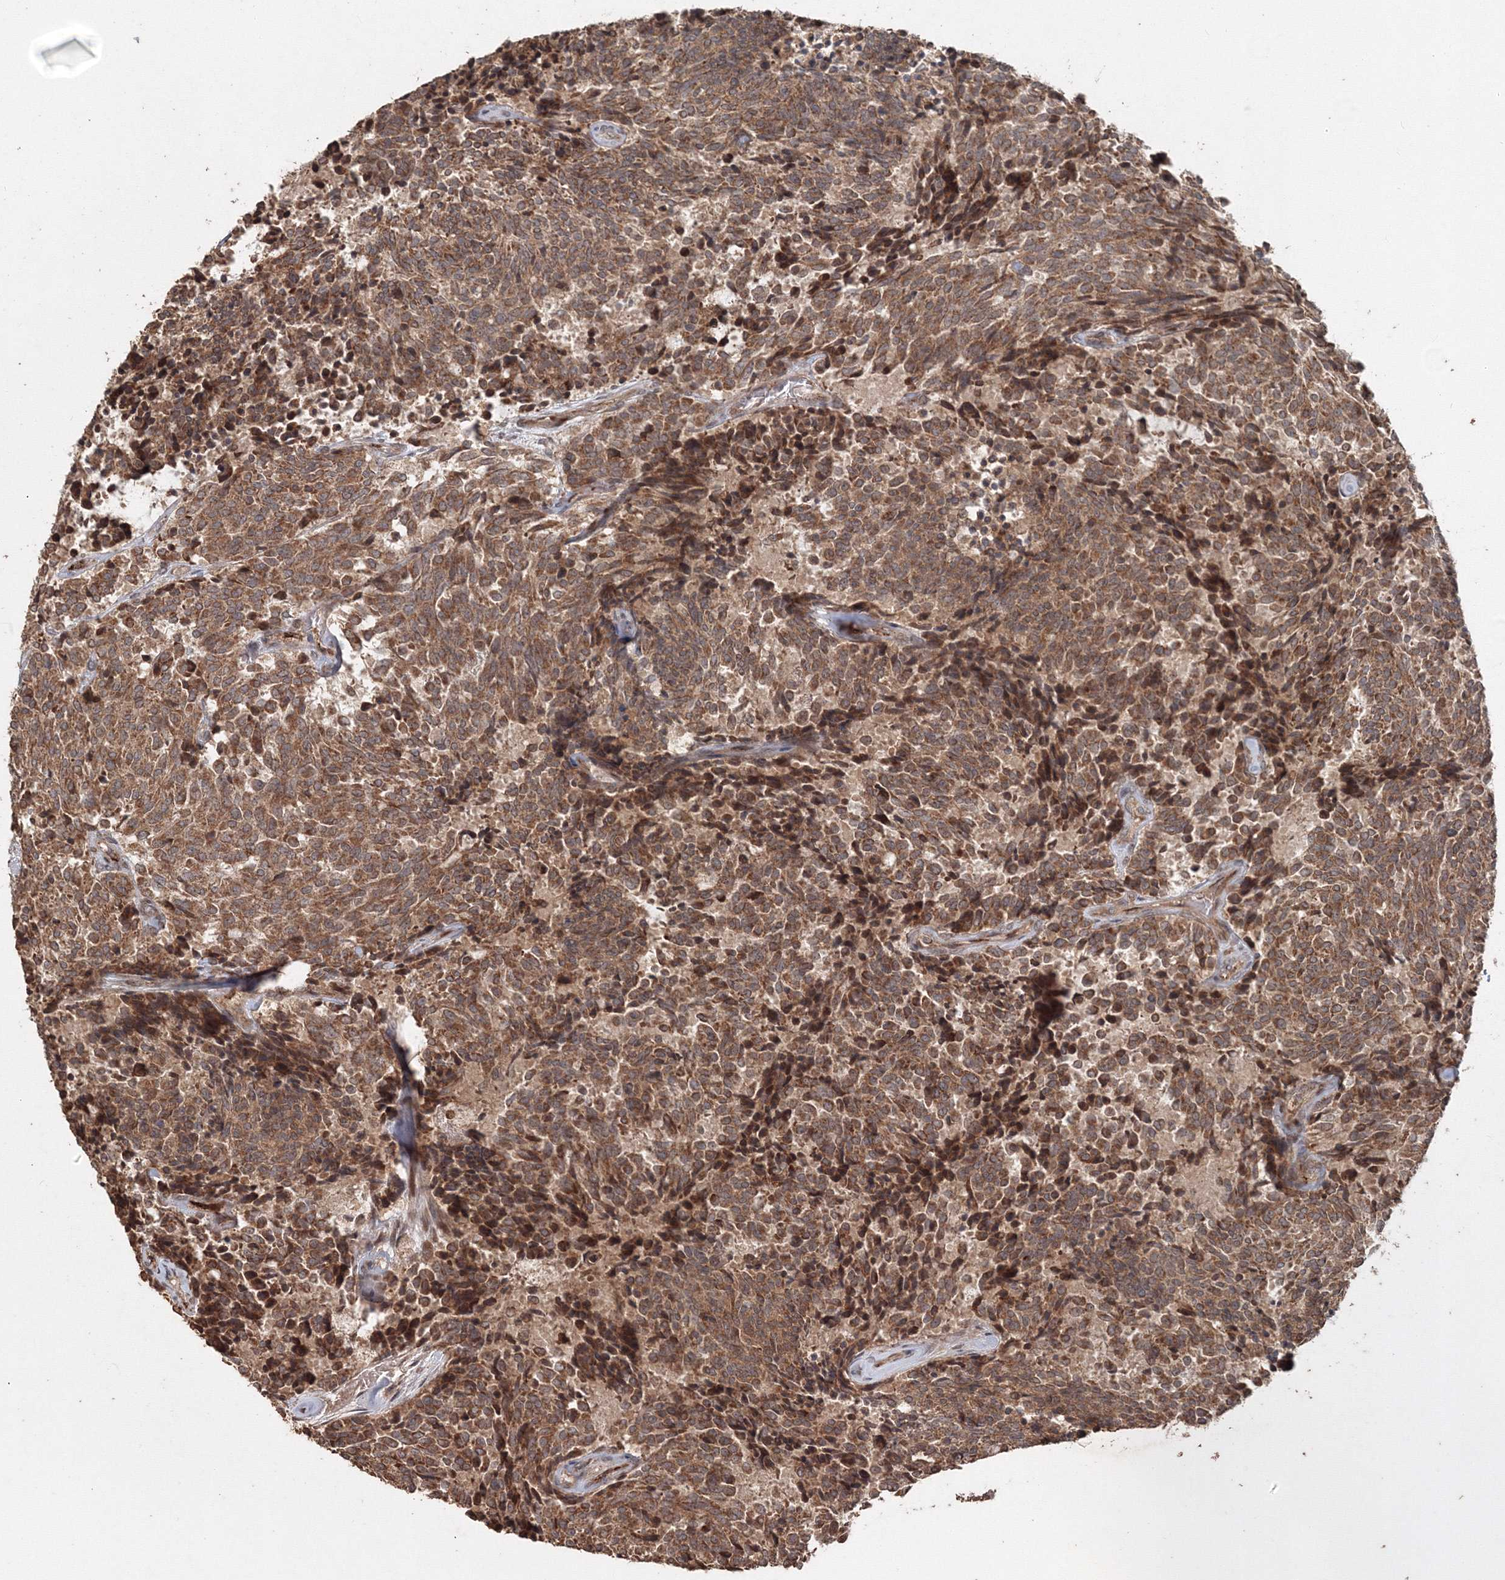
{"staining": {"intensity": "moderate", "quantity": ">75%", "location": "cytoplasmic/membranous"}, "tissue": "carcinoid", "cell_type": "Tumor cells", "image_type": "cancer", "snomed": [{"axis": "morphology", "description": "Carcinoid, malignant, NOS"}, {"axis": "topography", "description": "Pancreas"}], "caption": "Immunohistochemistry of human carcinoid reveals medium levels of moderate cytoplasmic/membranous staining in about >75% of tumor cells. (DAB IHC, brown staining for protein, blue staining for nuclei).", "gene": "ANAPC16", "patient": {"sex": "female", "age": 54}}